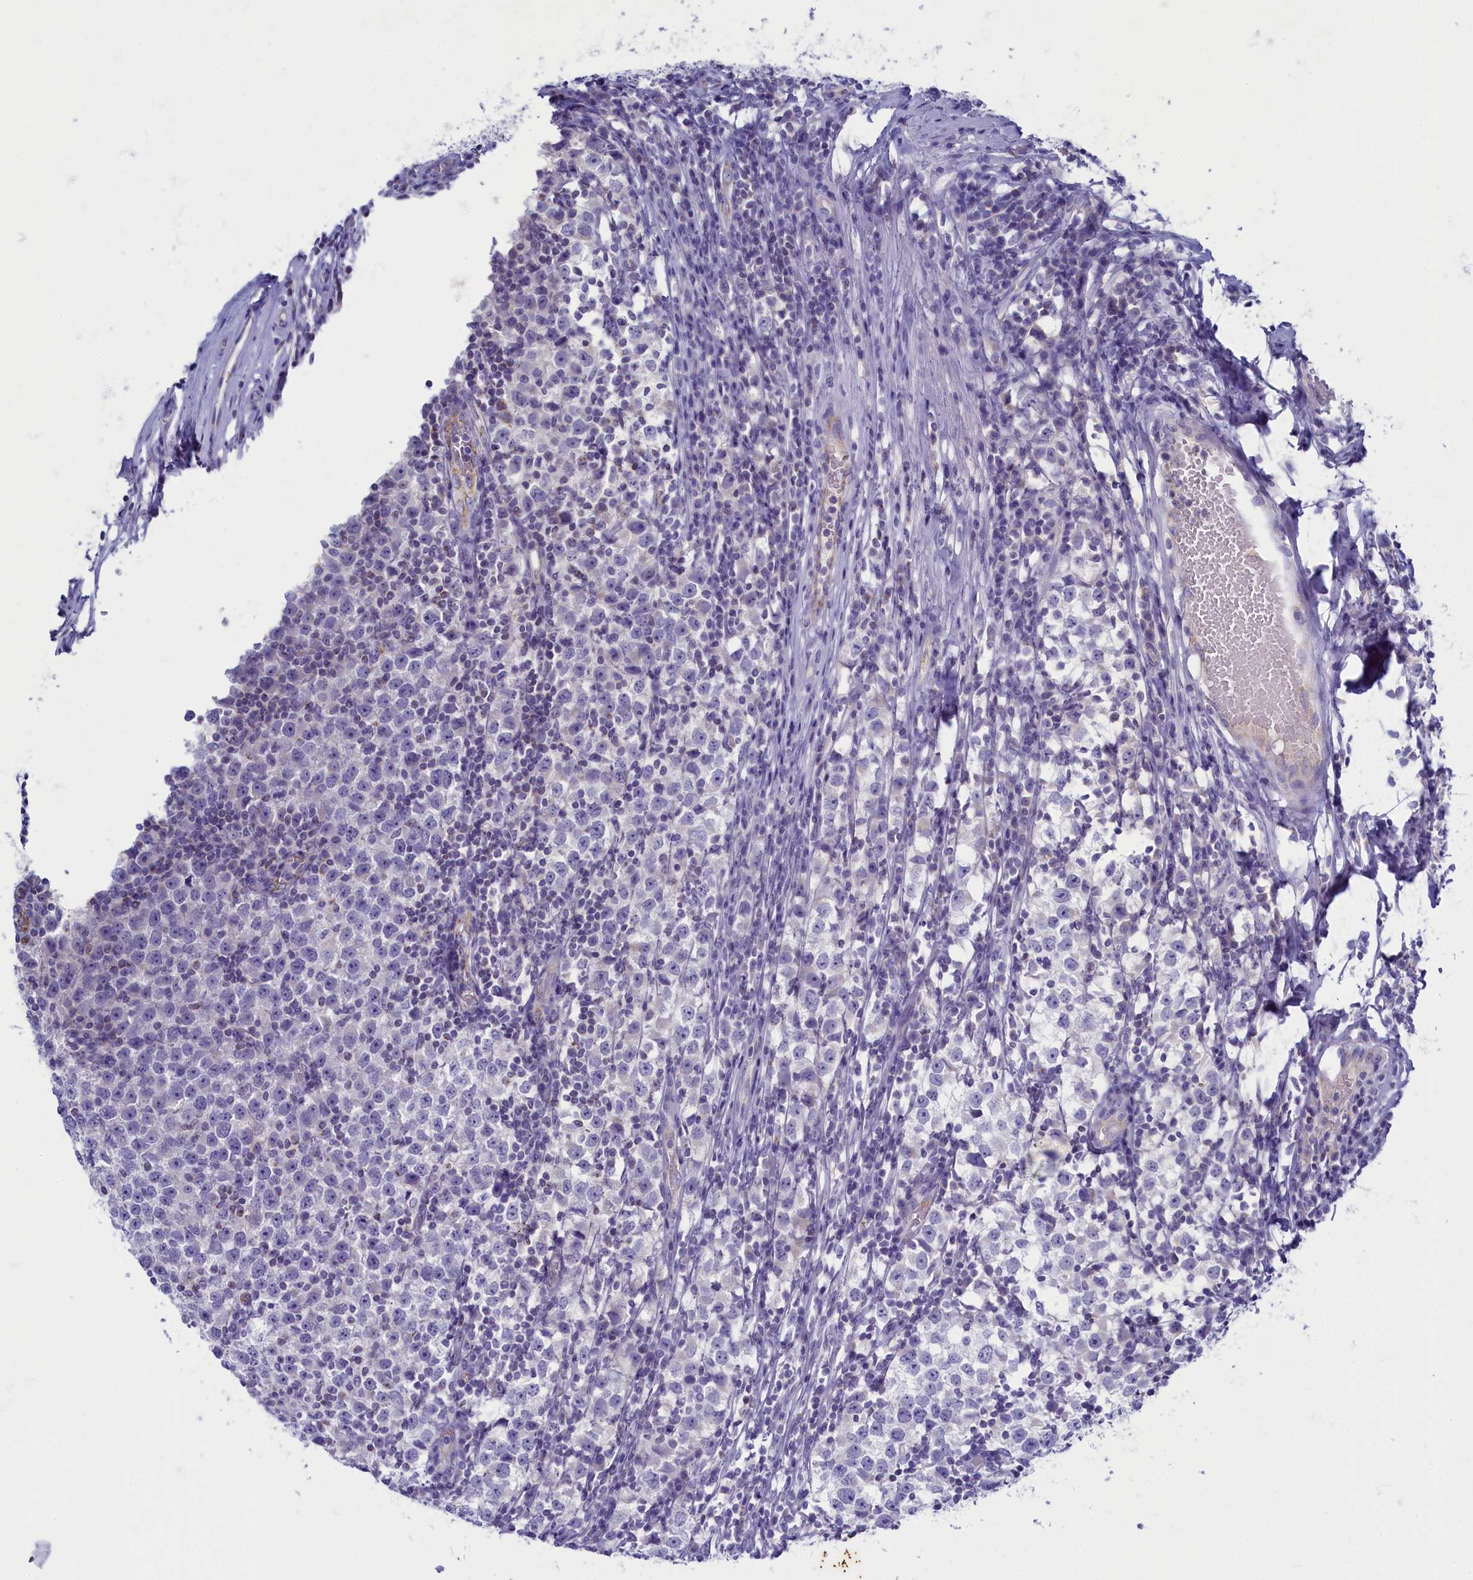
{"staining": {"intensity": "negative", "quantity": "none", "location": "none"}, "tissue": "testis cancer", "cell_type": "Tumor cells", "image_type": "cancer", "snomed": [{"axis": "morphology", "description": "Seminoma, NOS"}, {"axis": "topography", "description": "Testis"}], "caption": "IHC histopathology image of seminoma (testis) stained for a protein (brown), which demonstrates no positivity in tumor cells.", "gene": "OCIAD2", "patient": {"sex": "male", "age": 65}}